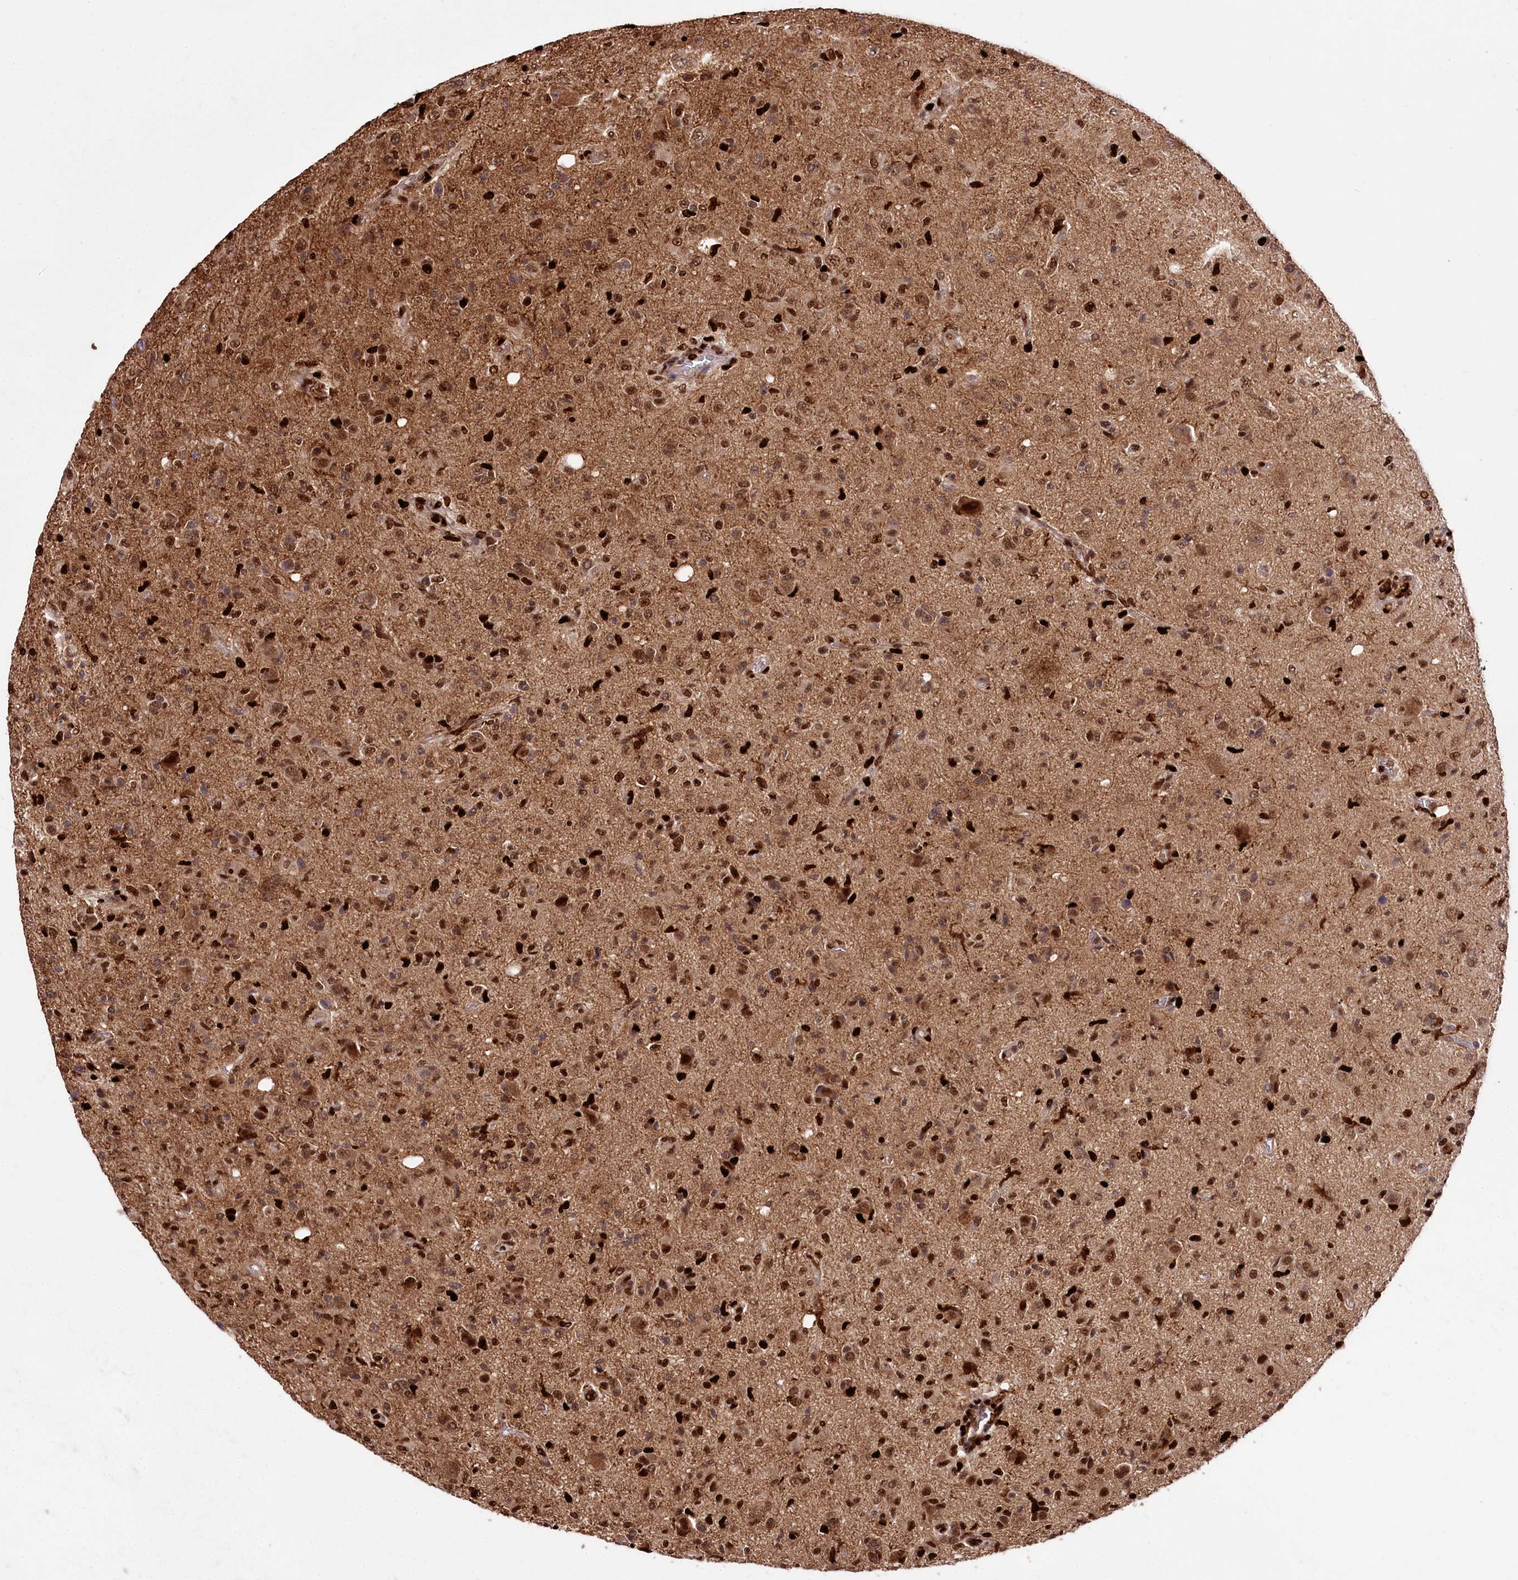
{"staining": {"intensity": "strong", "quantity": ">75%", "location": "nuclear"}, "tissue": "glioma", "cell_type": "Tumor cells", "image_type": "cancer", "snomed": [{"axis": "morphology", "description": "Glioma, malignant, High grade"}, {"axis": "topography", "description": "Brain"}], "caption": "Immunohistochemical staining of human high-grade glioma (malignant) exhibits strong nuclear protein positivity in approximately >75% of tumor cells.", "gene": "FIGN", "patient": {"sex": "female", "age": 57}}